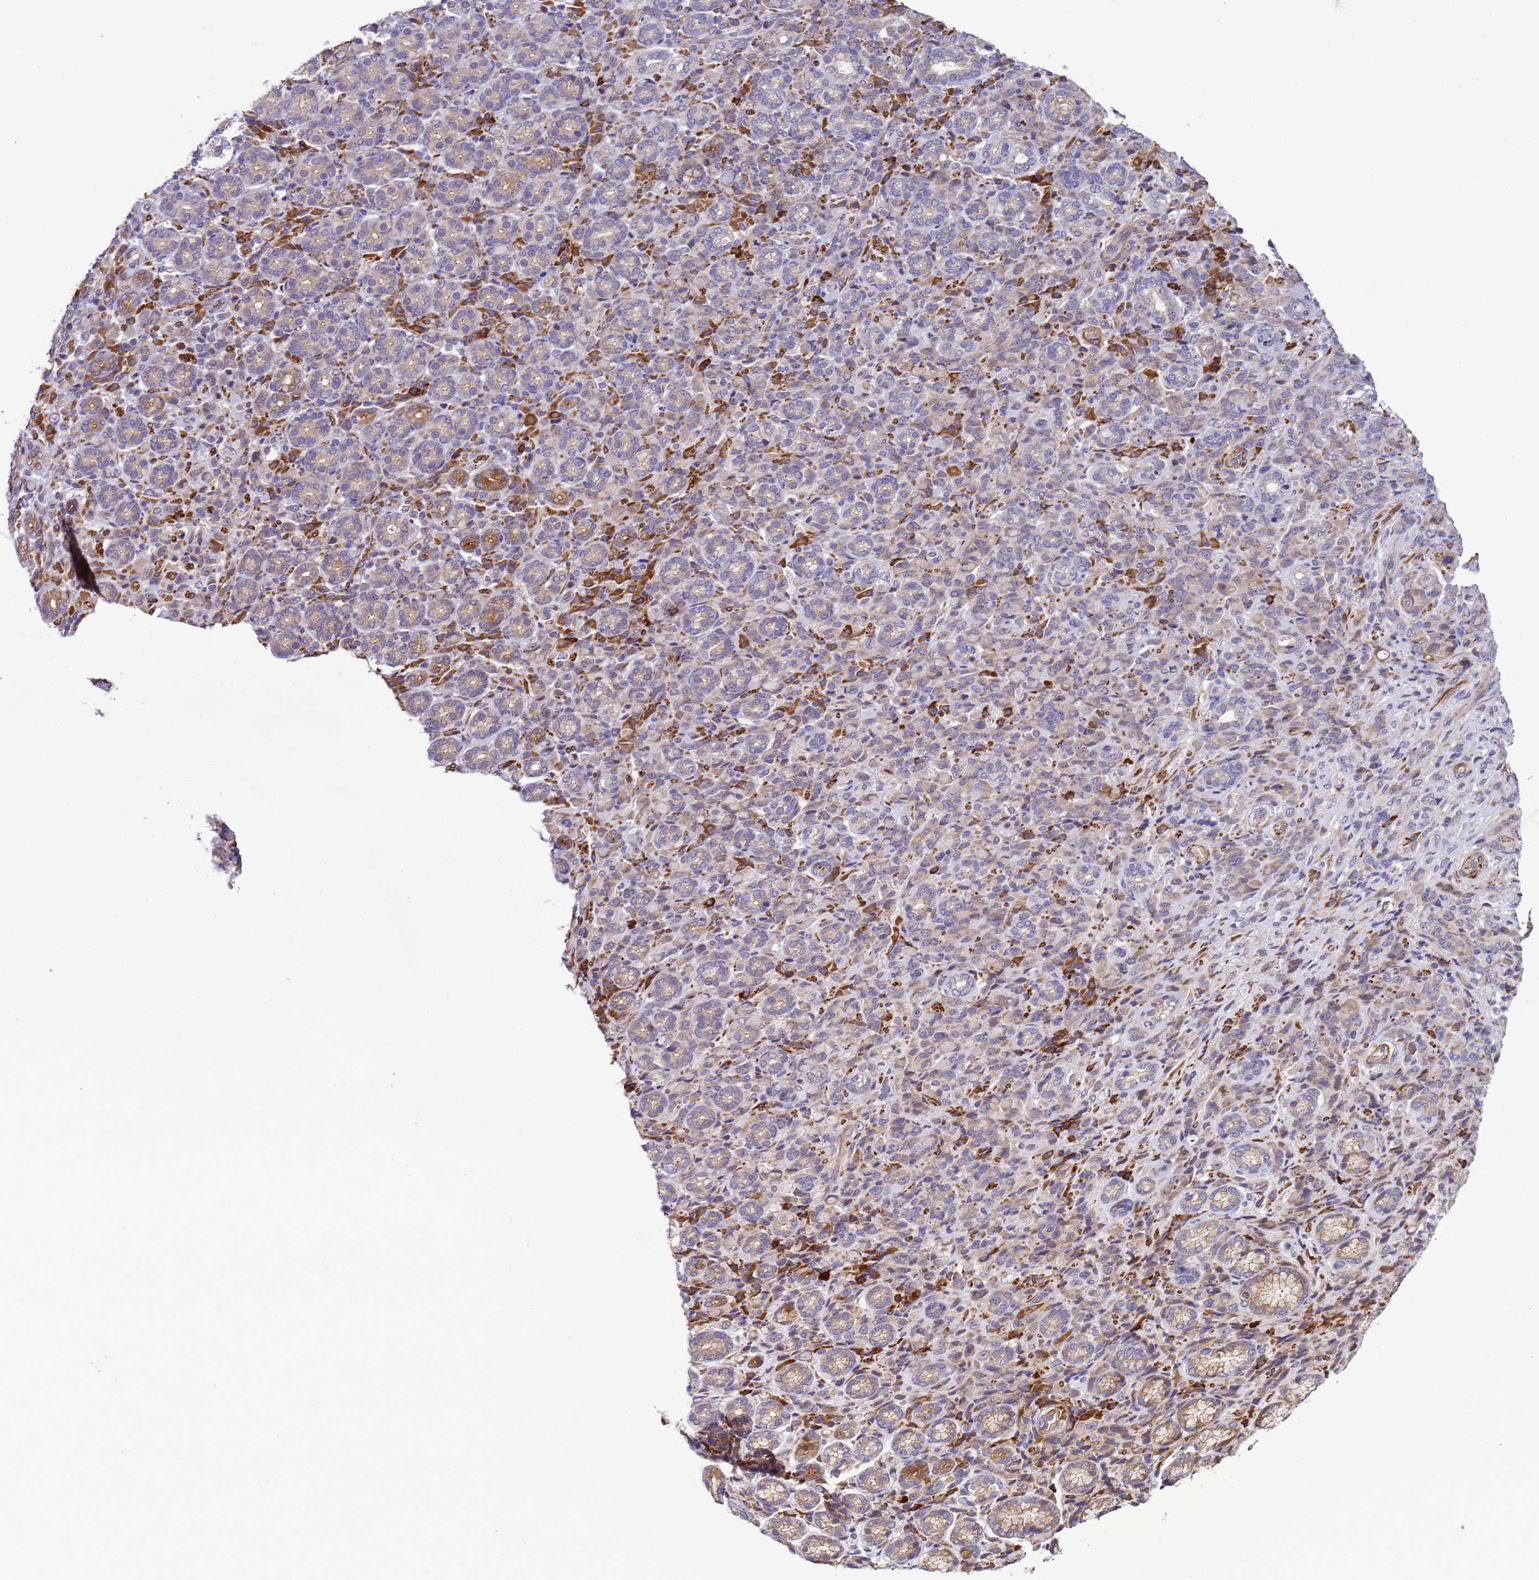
{"staining": {"intensity": "weak", "quantity": "<25%", "location": "cytoplasmic/membranous"}, "tissue": "stomach cancer", "cell_type": "Tumor cells", "image_type": "cancer", "snomed": [{"axis": "morphology", "description": "Adenocarcinoma, NOS"}, {"axis": "topography", "description": "Stomach"}], "caption": "Tumor cells show no significant protein expression in stomach adenocarcinoma.", "gene": "GEN1", "patient": {"sex": "female", "age": 79}}